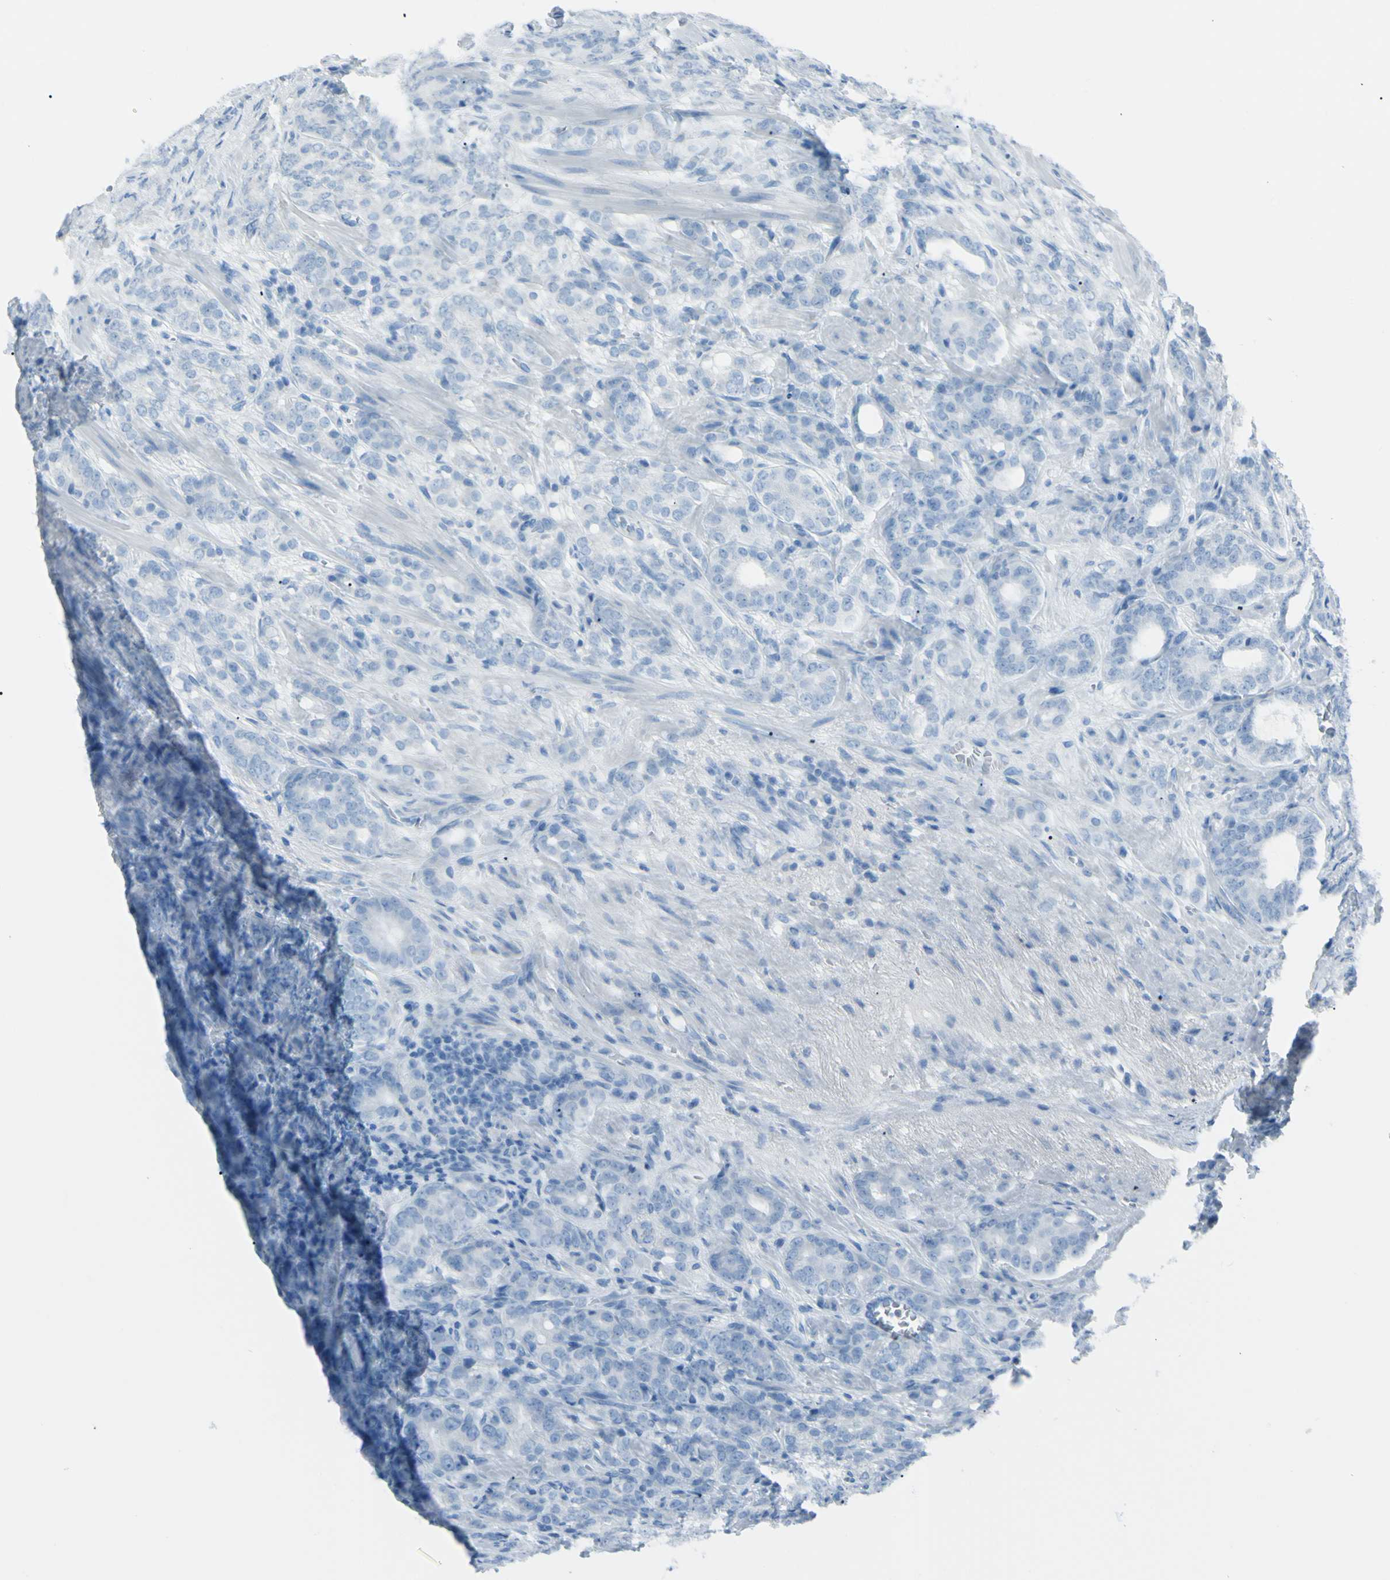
{"staining": {"intensity": "negative", "quantity": "none", "location": "none"}, "tissue": "prostate cancer", "cell_type": "Tumor cells", "image_type": "cancer", "snomed": [{"axis": "morphology", "description": "Adenocarcinoma, High grade"}, {"axis": "topography", "description": "Prostate"}], "caption": "The histopathology image exhibits no significant positivity in tumor cells of prostate cancer (adenocarcinoma (high-grade)).", "gene": "TFPI2", "patient": {"sex": "male", "age": 64}}